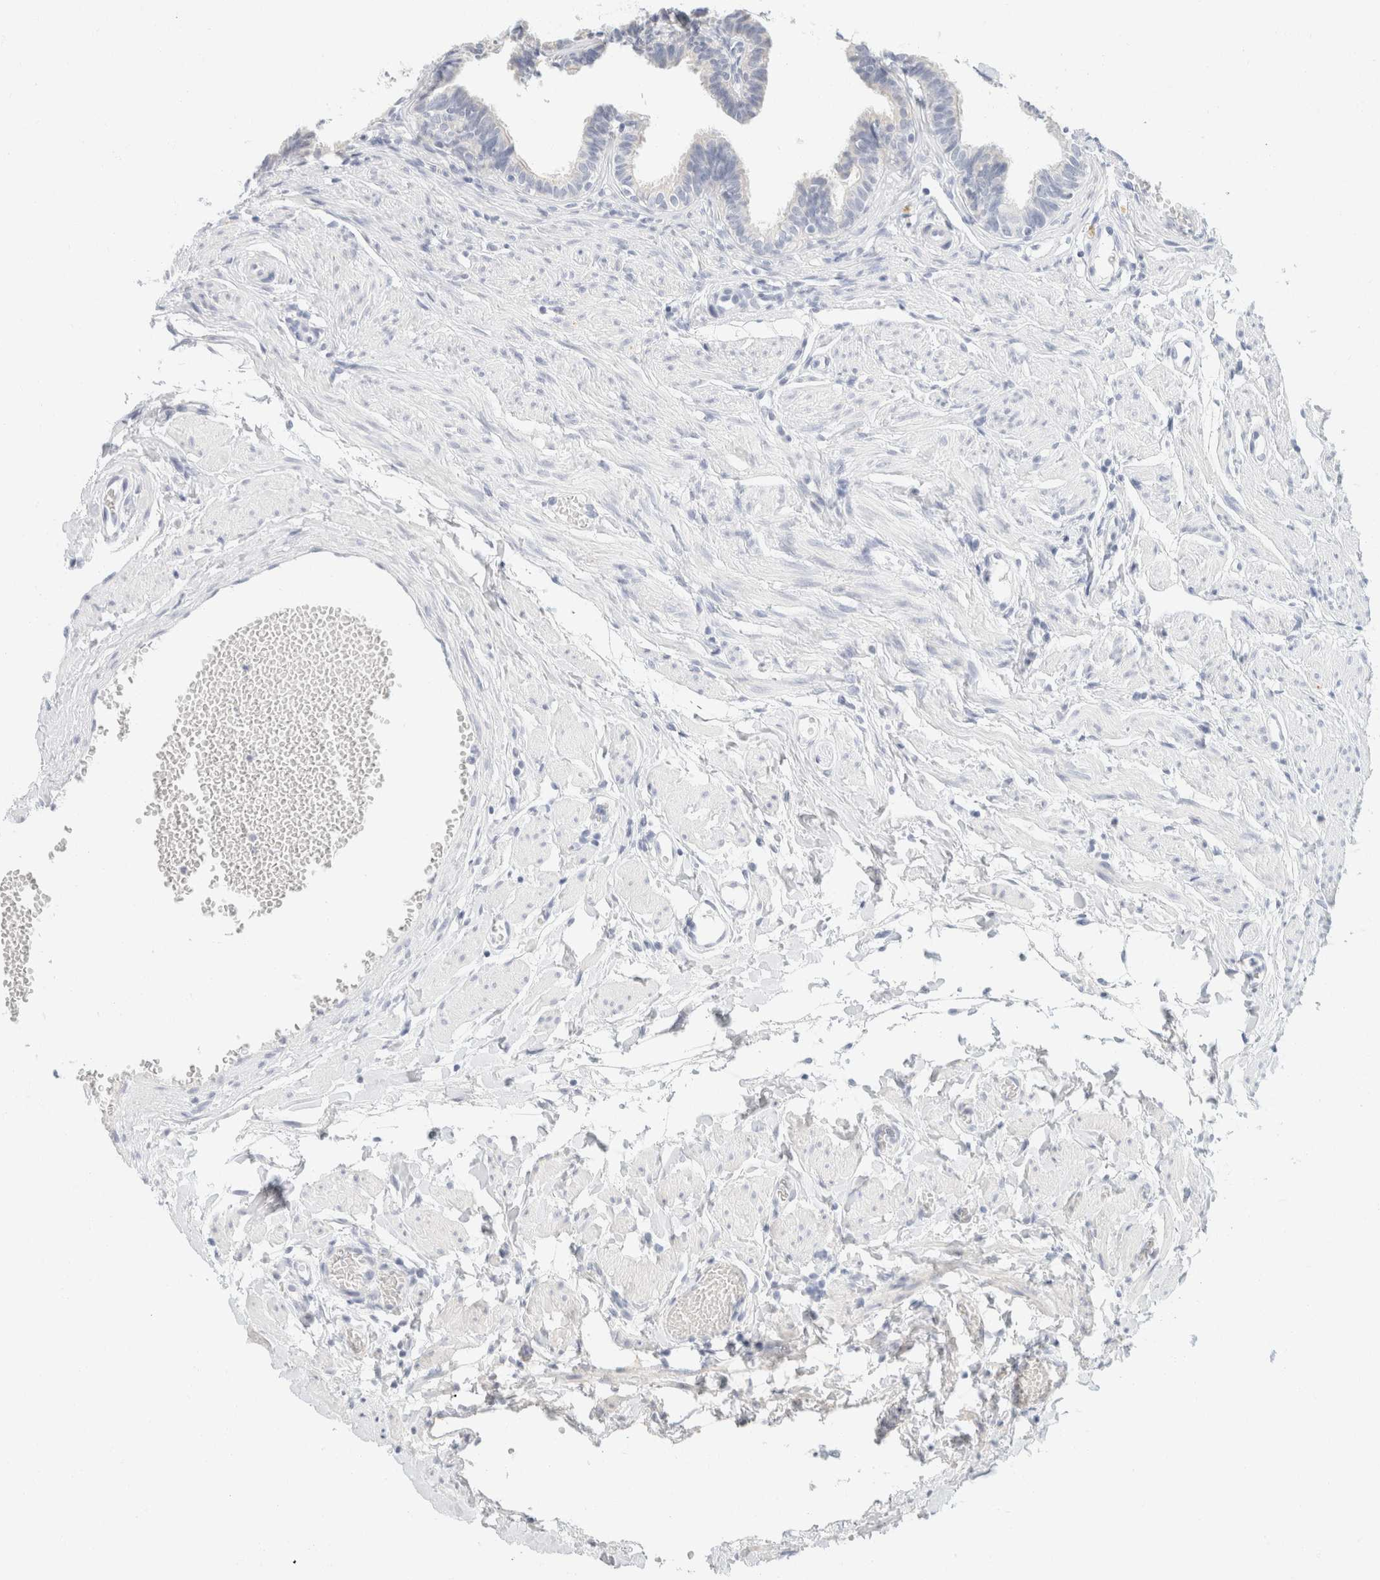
{"staining": {"intensity": "moderate", "quantity": "<25%", "location": "cytoplasmic/membranous"}, "tissue": "fallopian tube", "cell_type": "Glandular cells", "image_type": "normal", "snomed": [{"axis": "morphology", "description": "Normal tissue, NOS"}, {"axis": "topography", "description": "Fallopian tube"}, {"axis": "topography", "description": "Ovary"}], "caption": "This histopathology image displays IHC staining of normal fallopian tube, with low moderate cytoplasmic/membranous positivity in about <25% of glandular cells.", "gene": "KRT20", "patient": {"sex": "female", "age": 23}}